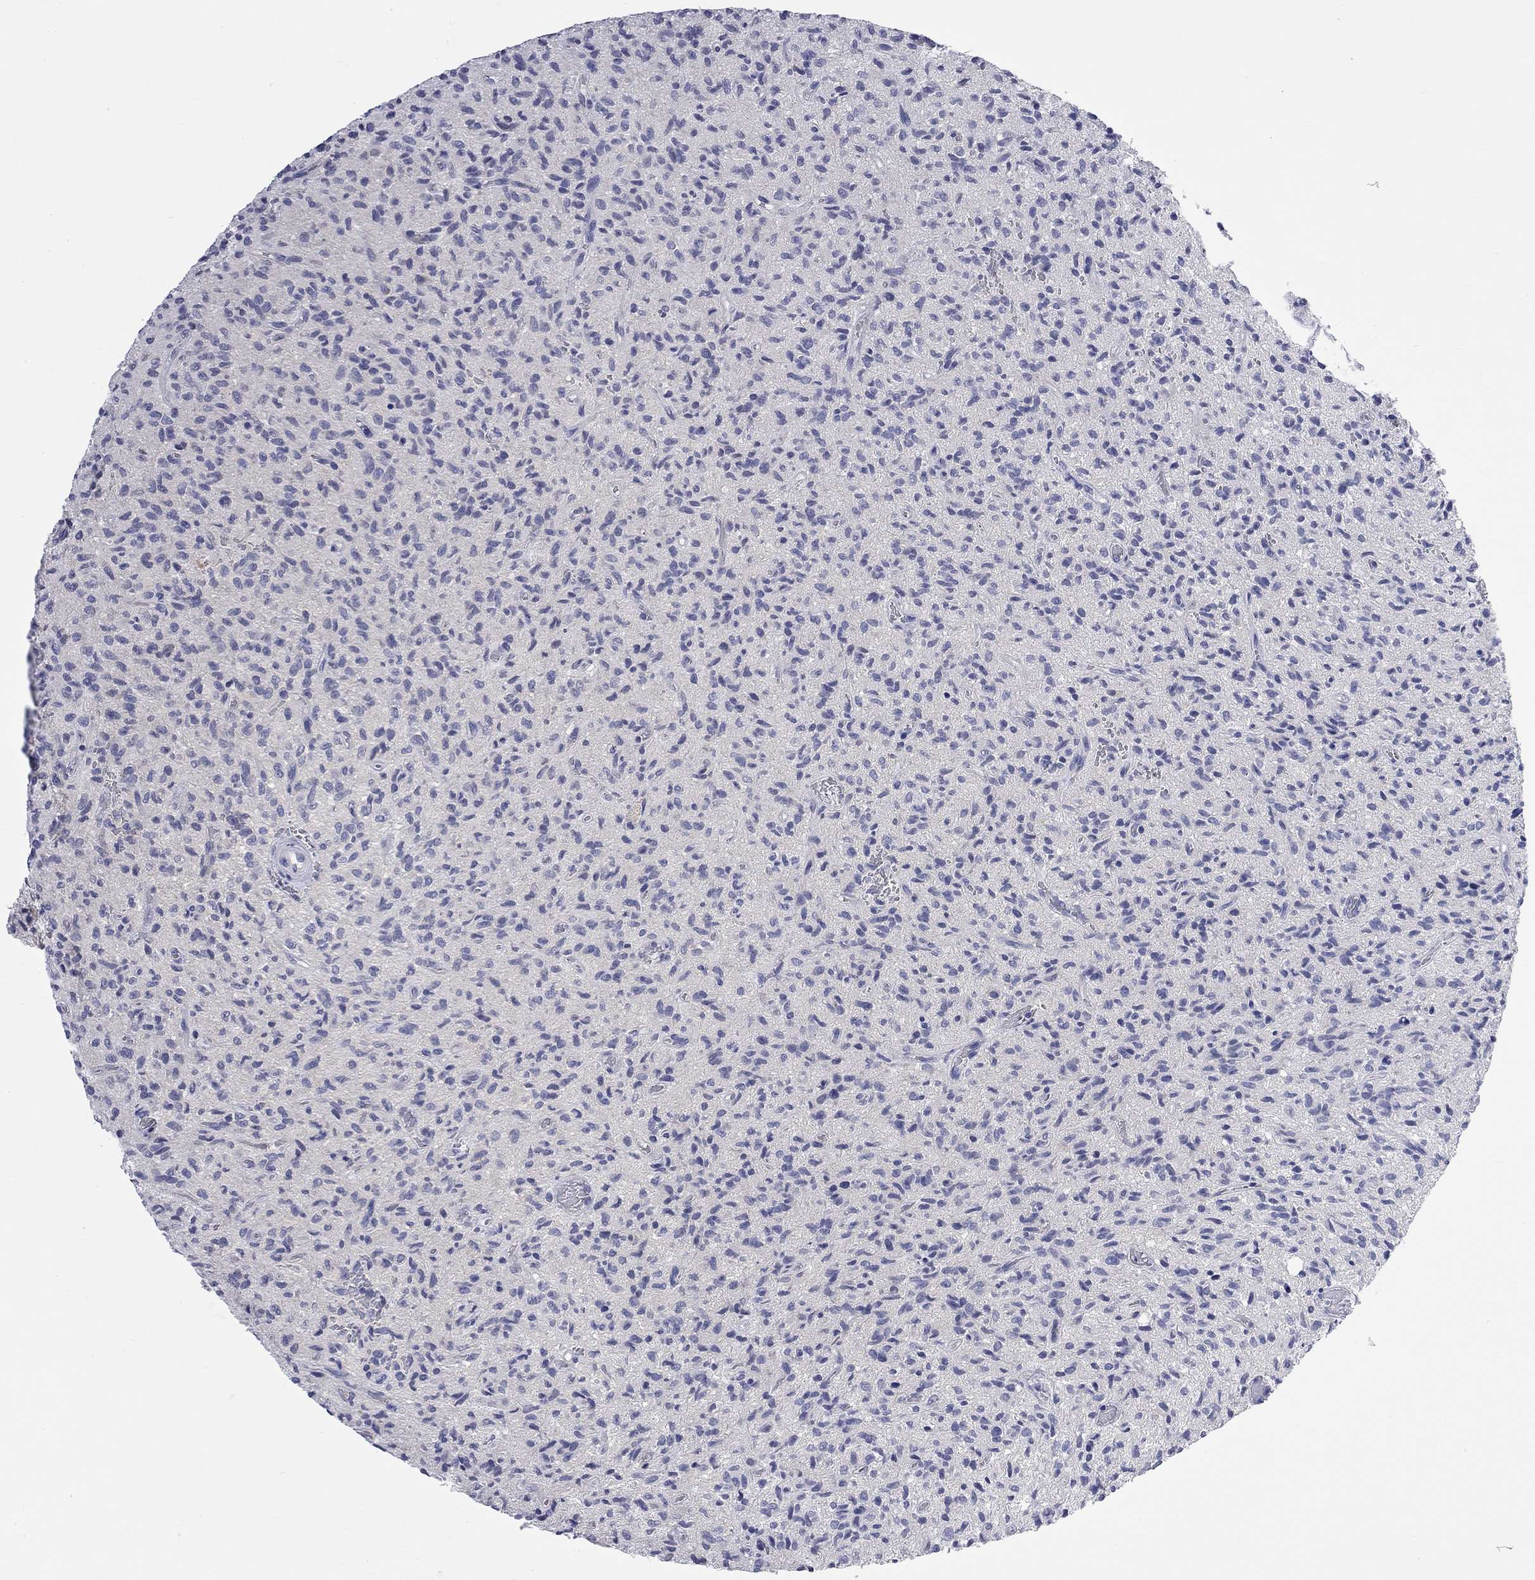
{"staining": {"intensity": "negative", "quantity": "none", "location": "none"}, "tissue": "glioma", "cell_type": "Tumor cells", "image_type": "cancer", "snomed": [{"axis": "morphology", "description": "Glioma, malignant, High grade"}, {"axis": "topography", "description": "Brain"}], "caption": "This is an immunohistochemistry histopathology image of human glioma. There is no expression in tumor cells.", "gene": "ABCB4", "patient": {"sex": "male", "age": 64}}